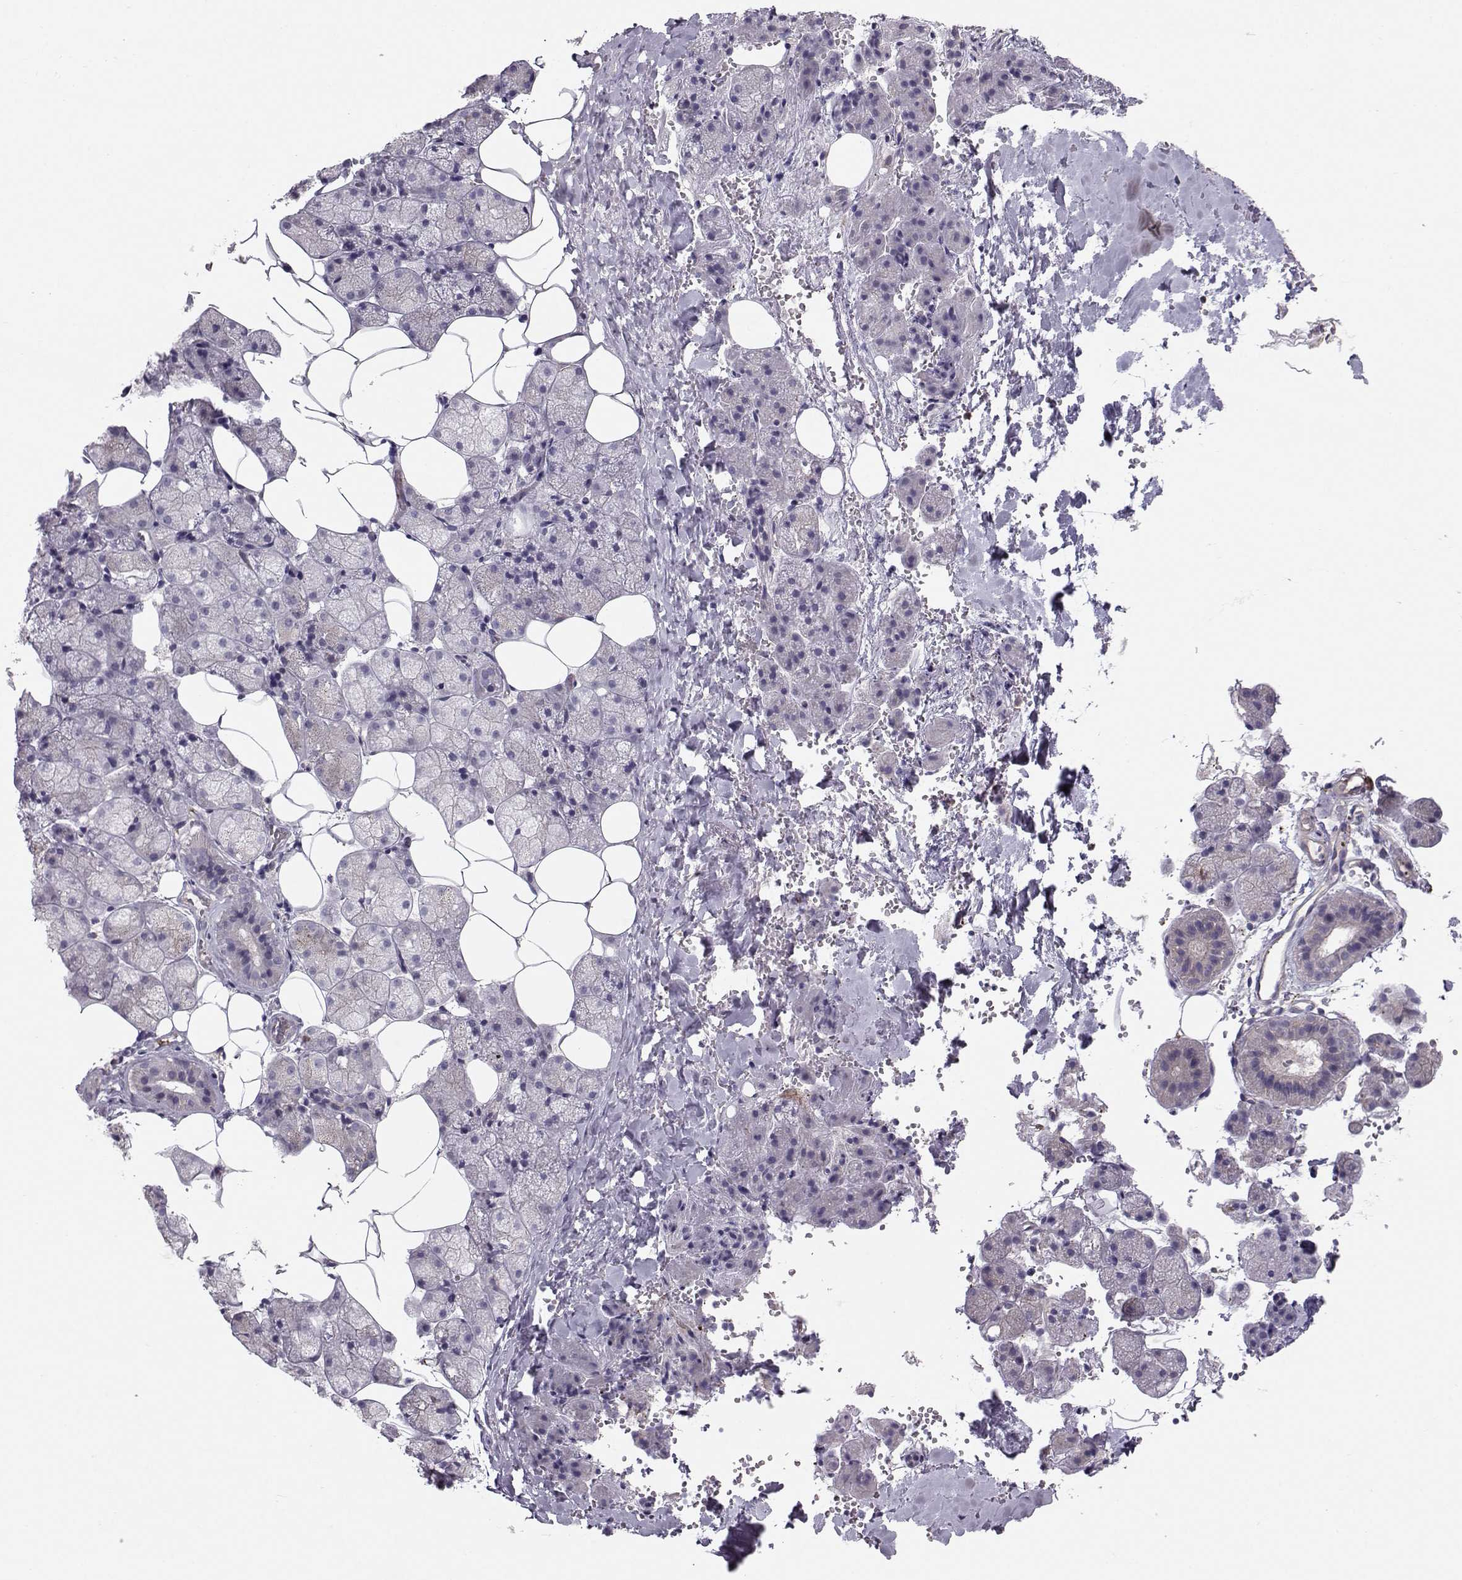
{"staining": {"intensity": "negative", "quantity": "none", "location": "none"}, "tissue": "salivary gland", "cell_type": "Glandular cells", "image_type": "normal", "snomed": [{"axis": "morphology", "description": "Normal tissue, NOS"}, {"axis": "topography", "description": "Salivary gland"}], "caption": "High power microscopy photomicrograph of an immunohistochemistry photomicrograph of normal salivary gland, revealing no significant staining in glandular cells.", "gene": "ASB16", "patient": {"sex": "male", "age": 38}}